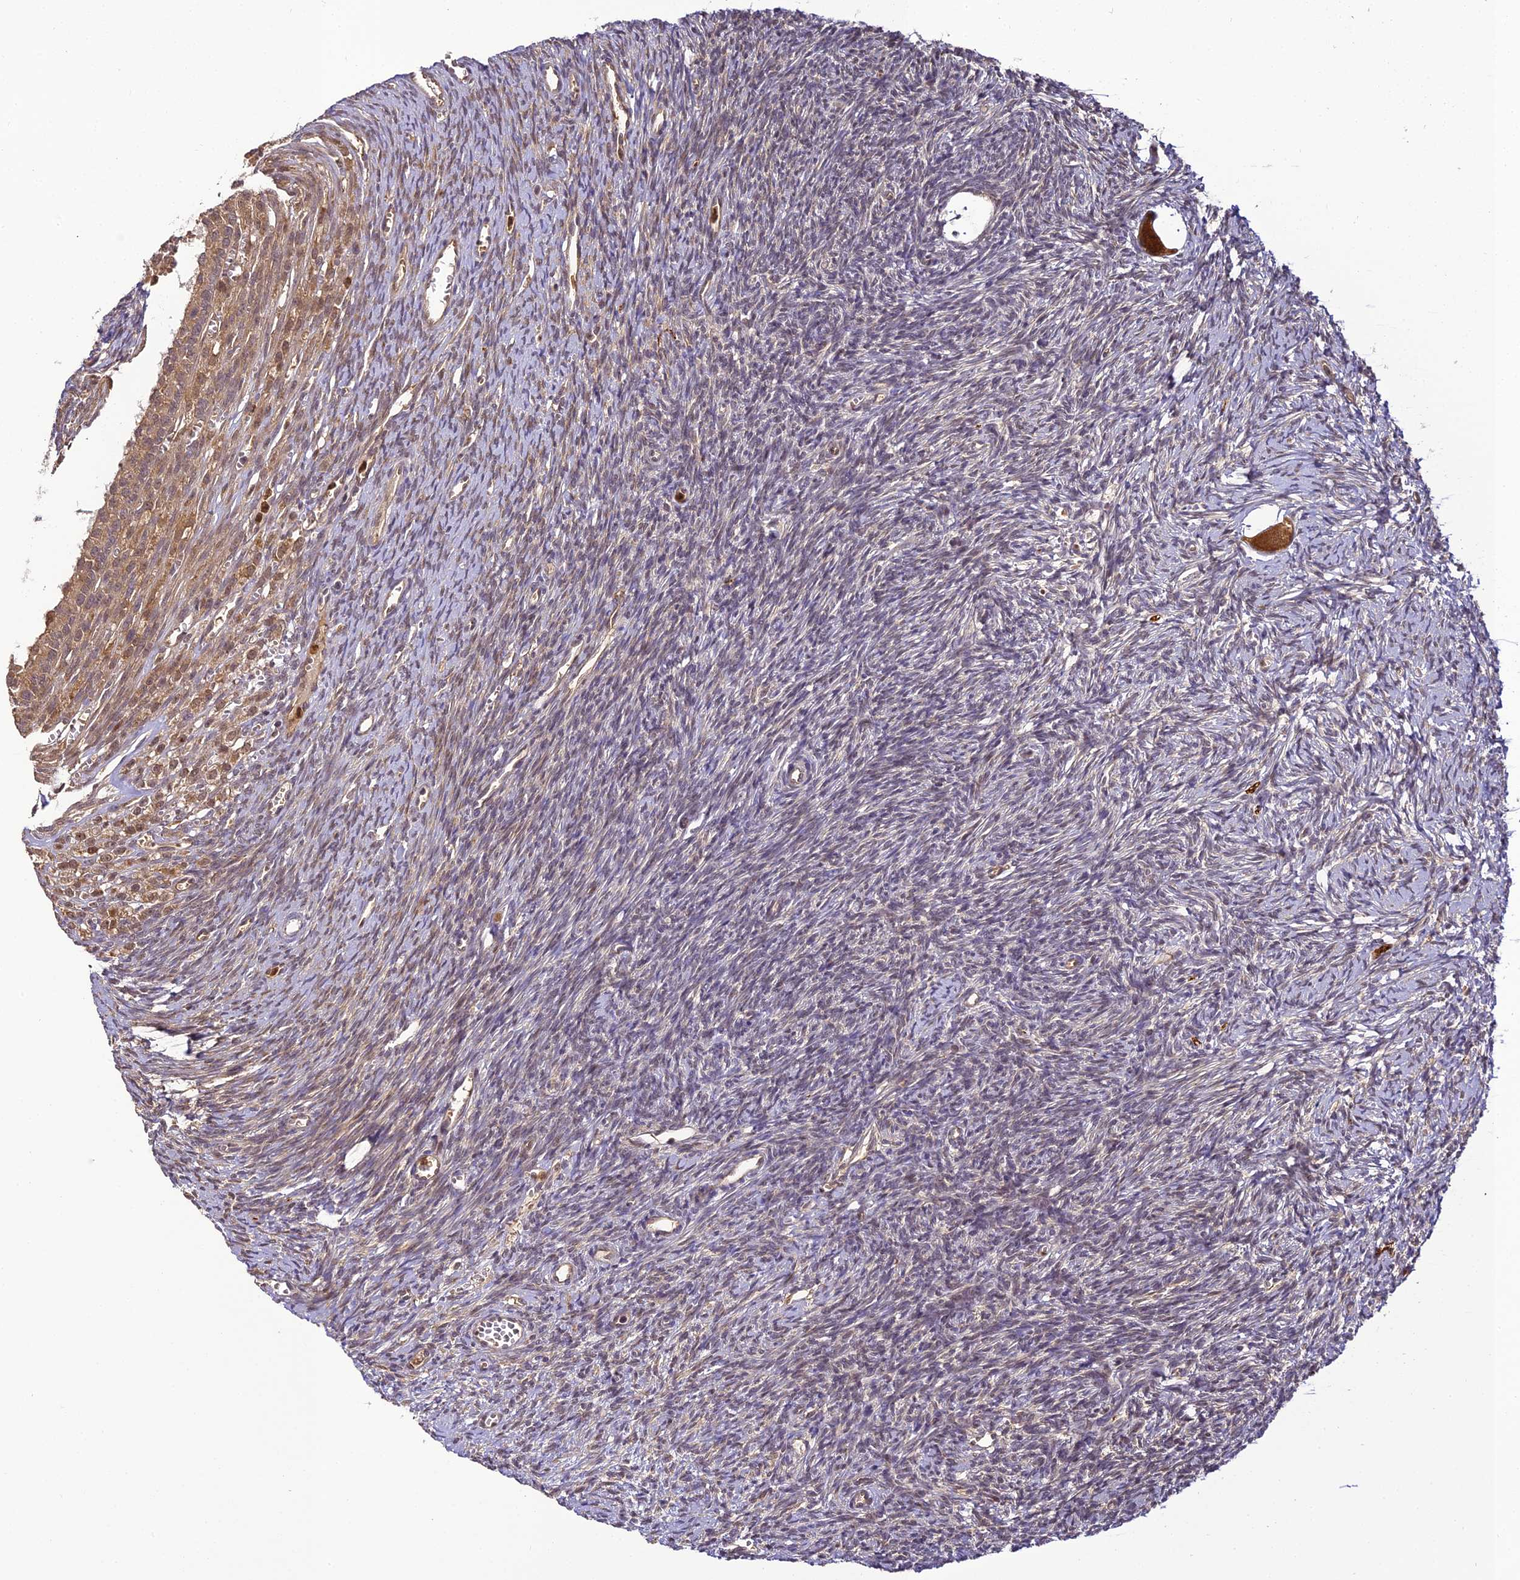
{"staining": {"intensity": "strong", "quantity": ">75%", "location": "cytoplasmic/membranous"}, "tissue": "ovary", "cell_type": "Follicle cells", "image_type": "normal", "snomed": [{"axis": "morphology", "description": "Normal tissue, NOS"}, {"axis": "topography", "description": "Ovary"}], "caption": "Benign ovary was stained to show a protein in brown. There is high levels of strong cytoplasmic/membranous staining in approximately >75% of follicle cells. The protein is shown in brown color, while the nuclei are stained blue.", "gene": "BCDIN3D", "patient": {"sex": "female", "age": 39}}